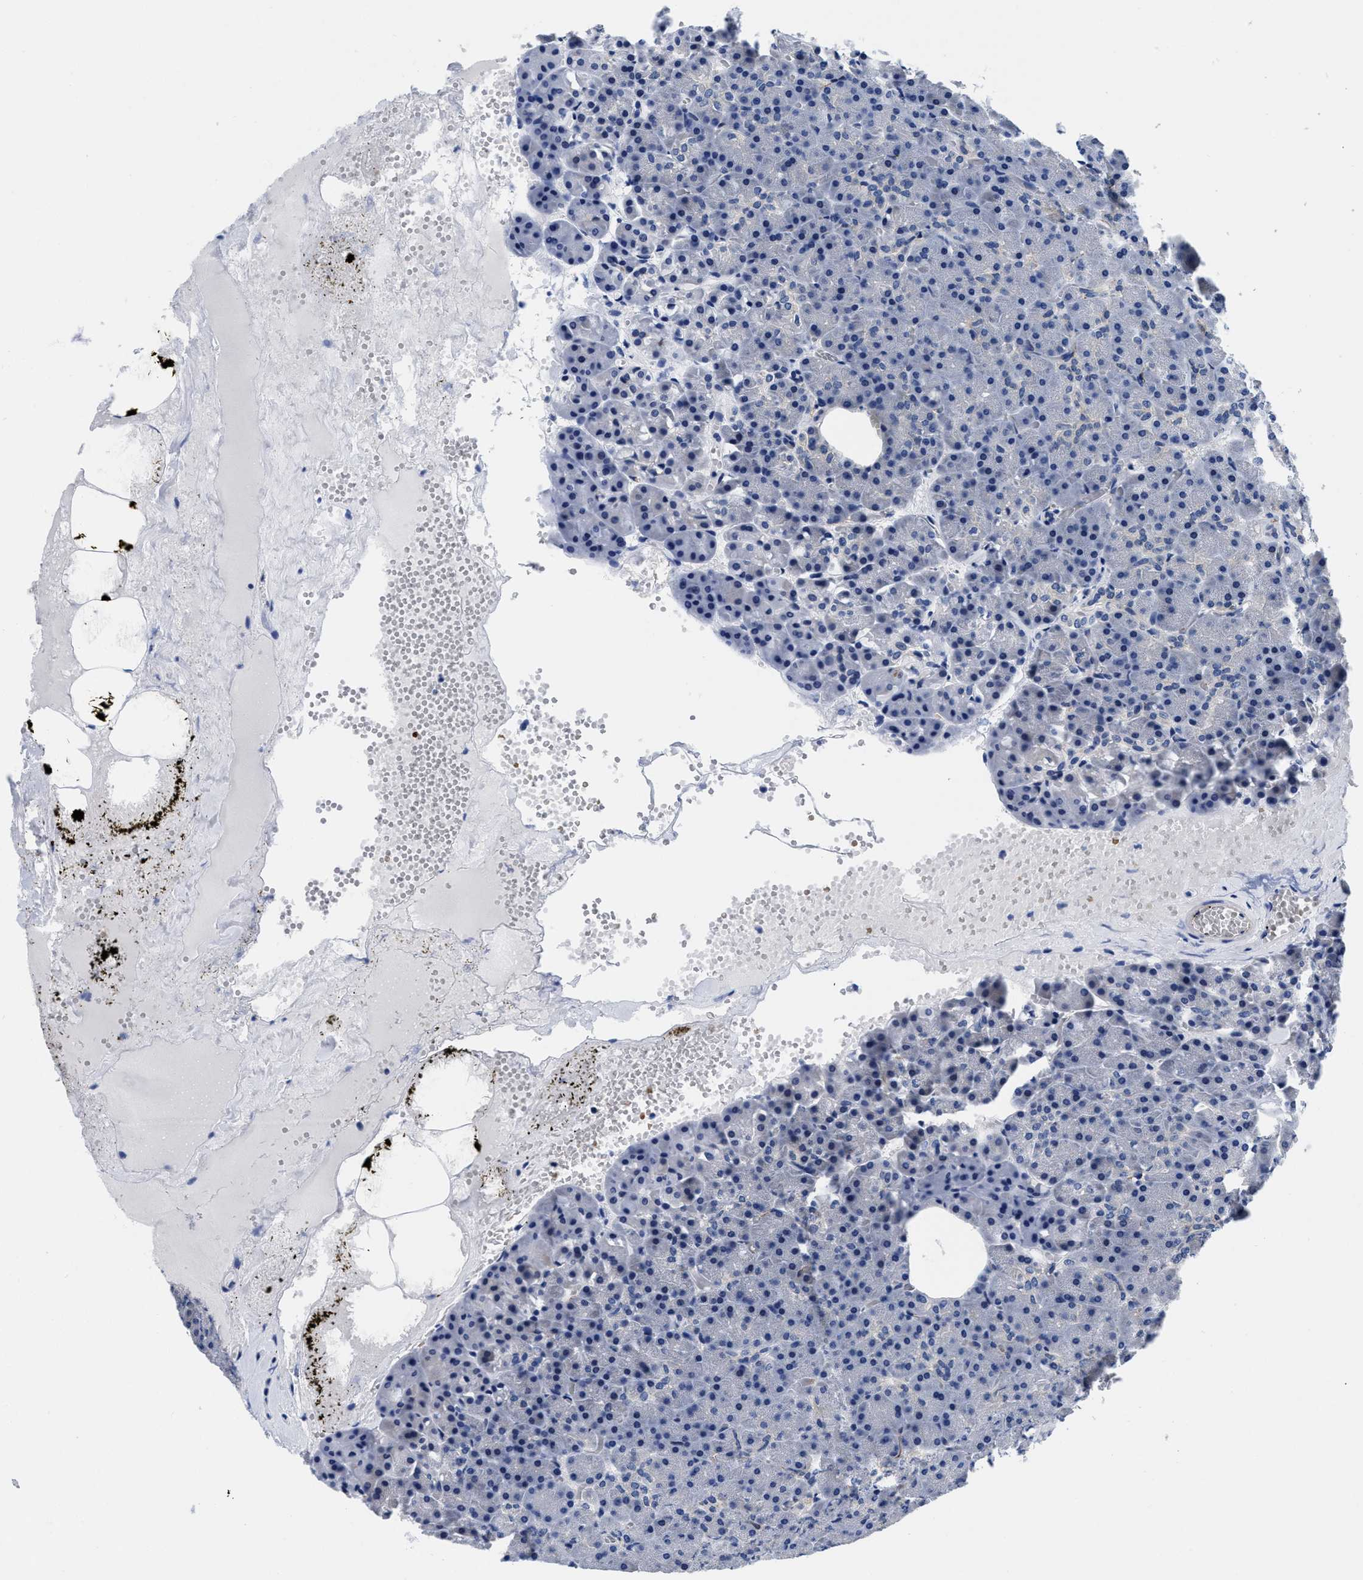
{"staining": {"intensity": "negative", "quantity": "none", "location": "none"}, "tissue": "pancreas", "cell_type": "Exocrine glandular cells", "image_type": "normal", "snomed": [{"axis": "morphology", "description": "Normal tissue, NOS"}, {"axis": "morphology", "description": "Carcinoid, malignant, NOS"}, {"axis": "topography", "description": "Pancreas"}], "caption": "This micrograph is of benign pancreas stained with immunohistochemistry (IHC) to label a protein in brown with the nuclei are counter-stained blue. There is no expression in exocrine glandular cells.", "gene": "SLC35F1", "patient": {"sex": "female", "age": 35}}